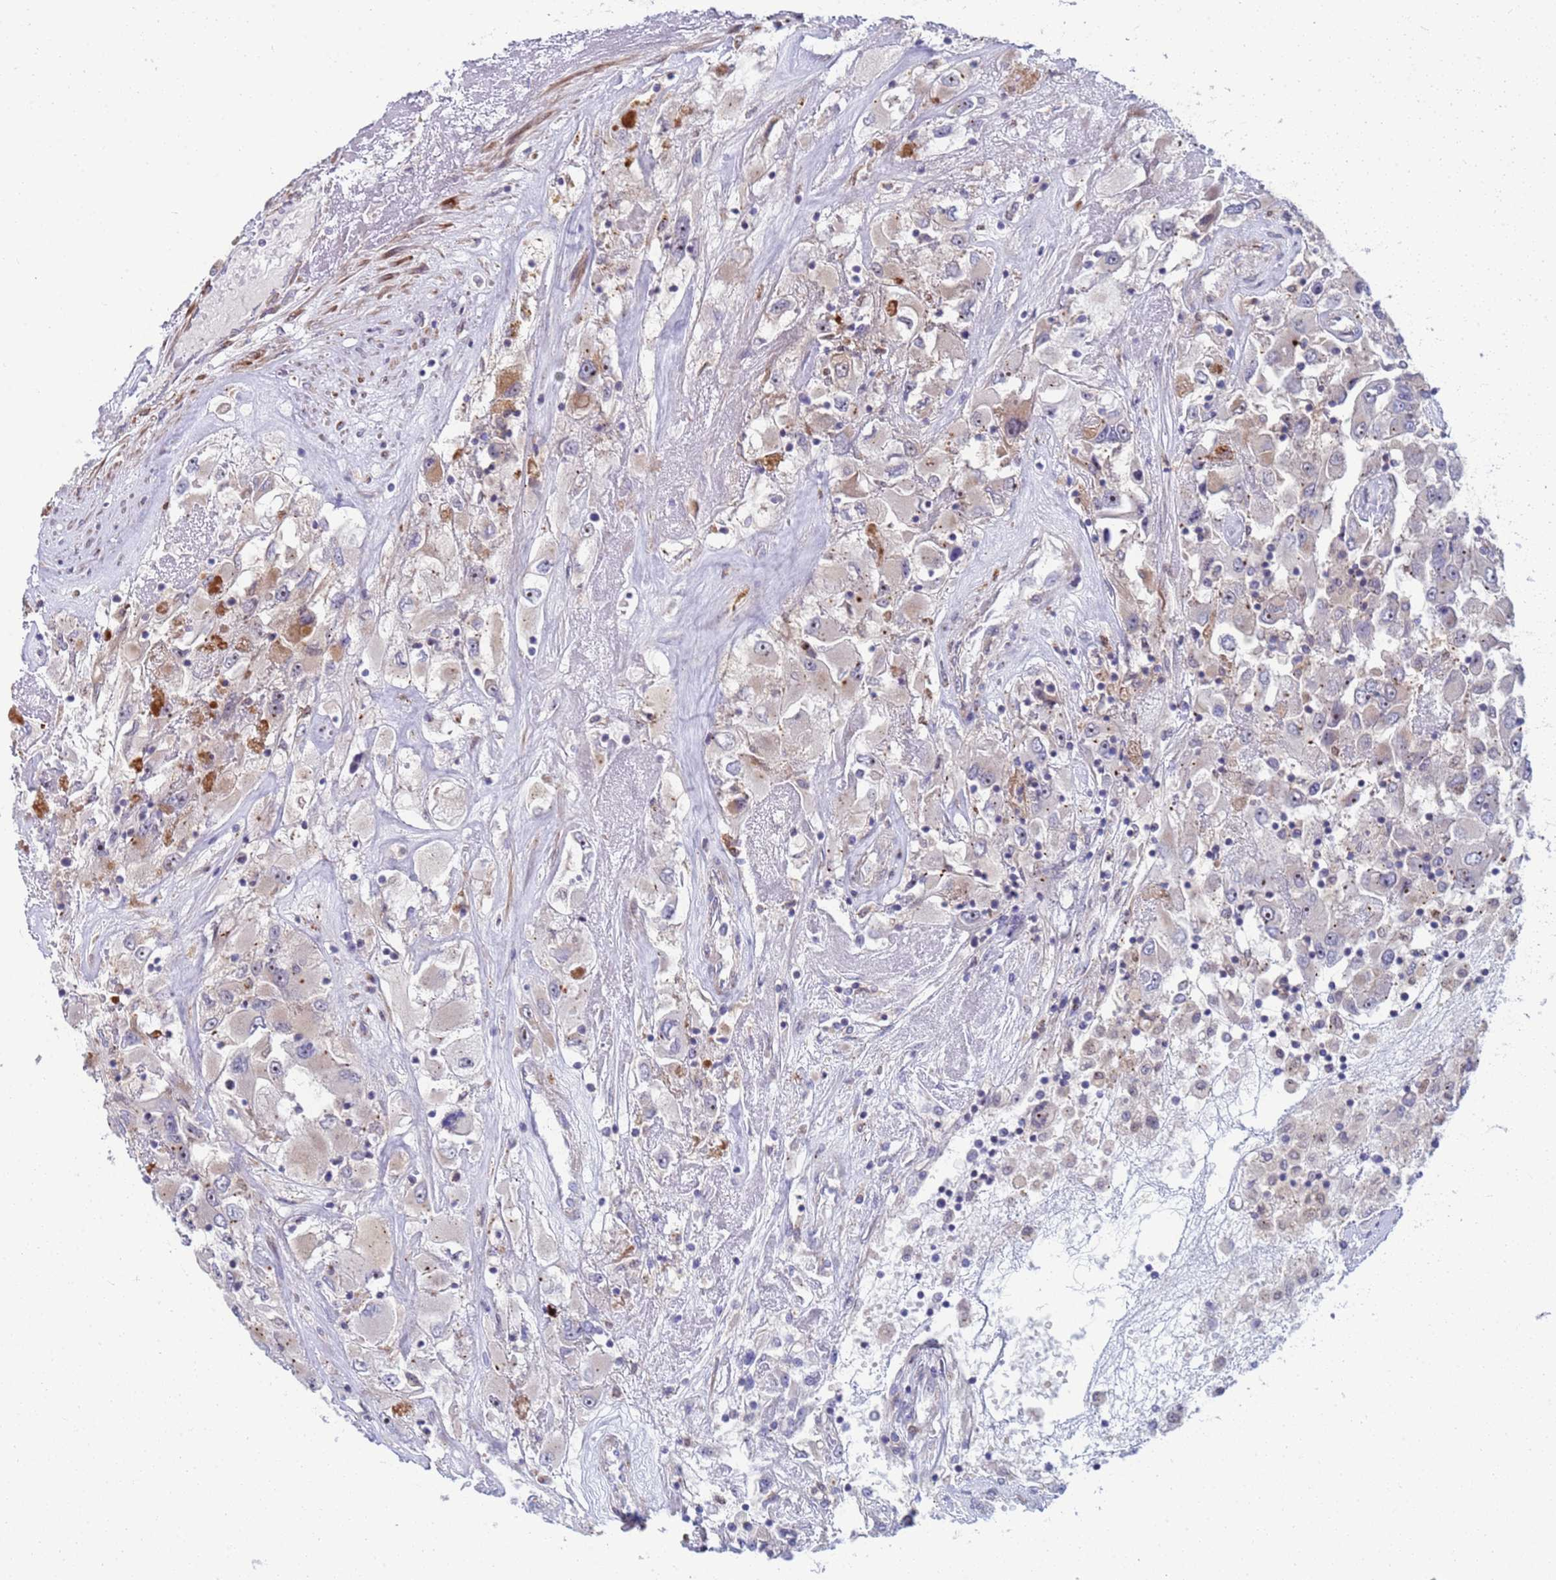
{"staining": {"intensity": "moderate", "quantity": "<25%", "location": "cytoplasmic/membranous"}, "tissue": "renal cancer", "cell_type": "Tumor cells", "image_type": "cancer", "snomed": [{"axis": "morphology", "description": "Adenocarcinoma, NOS"}, {"axis": "topography", "description": "Kidney"}], "caption": "Protein expression analysis of renal cancer displays moderate cytoplasmic/membranous expression in about <25% of tumor cells.", "gene": "ENOSF1", "patient": {"sex": "female", "age": 52}}